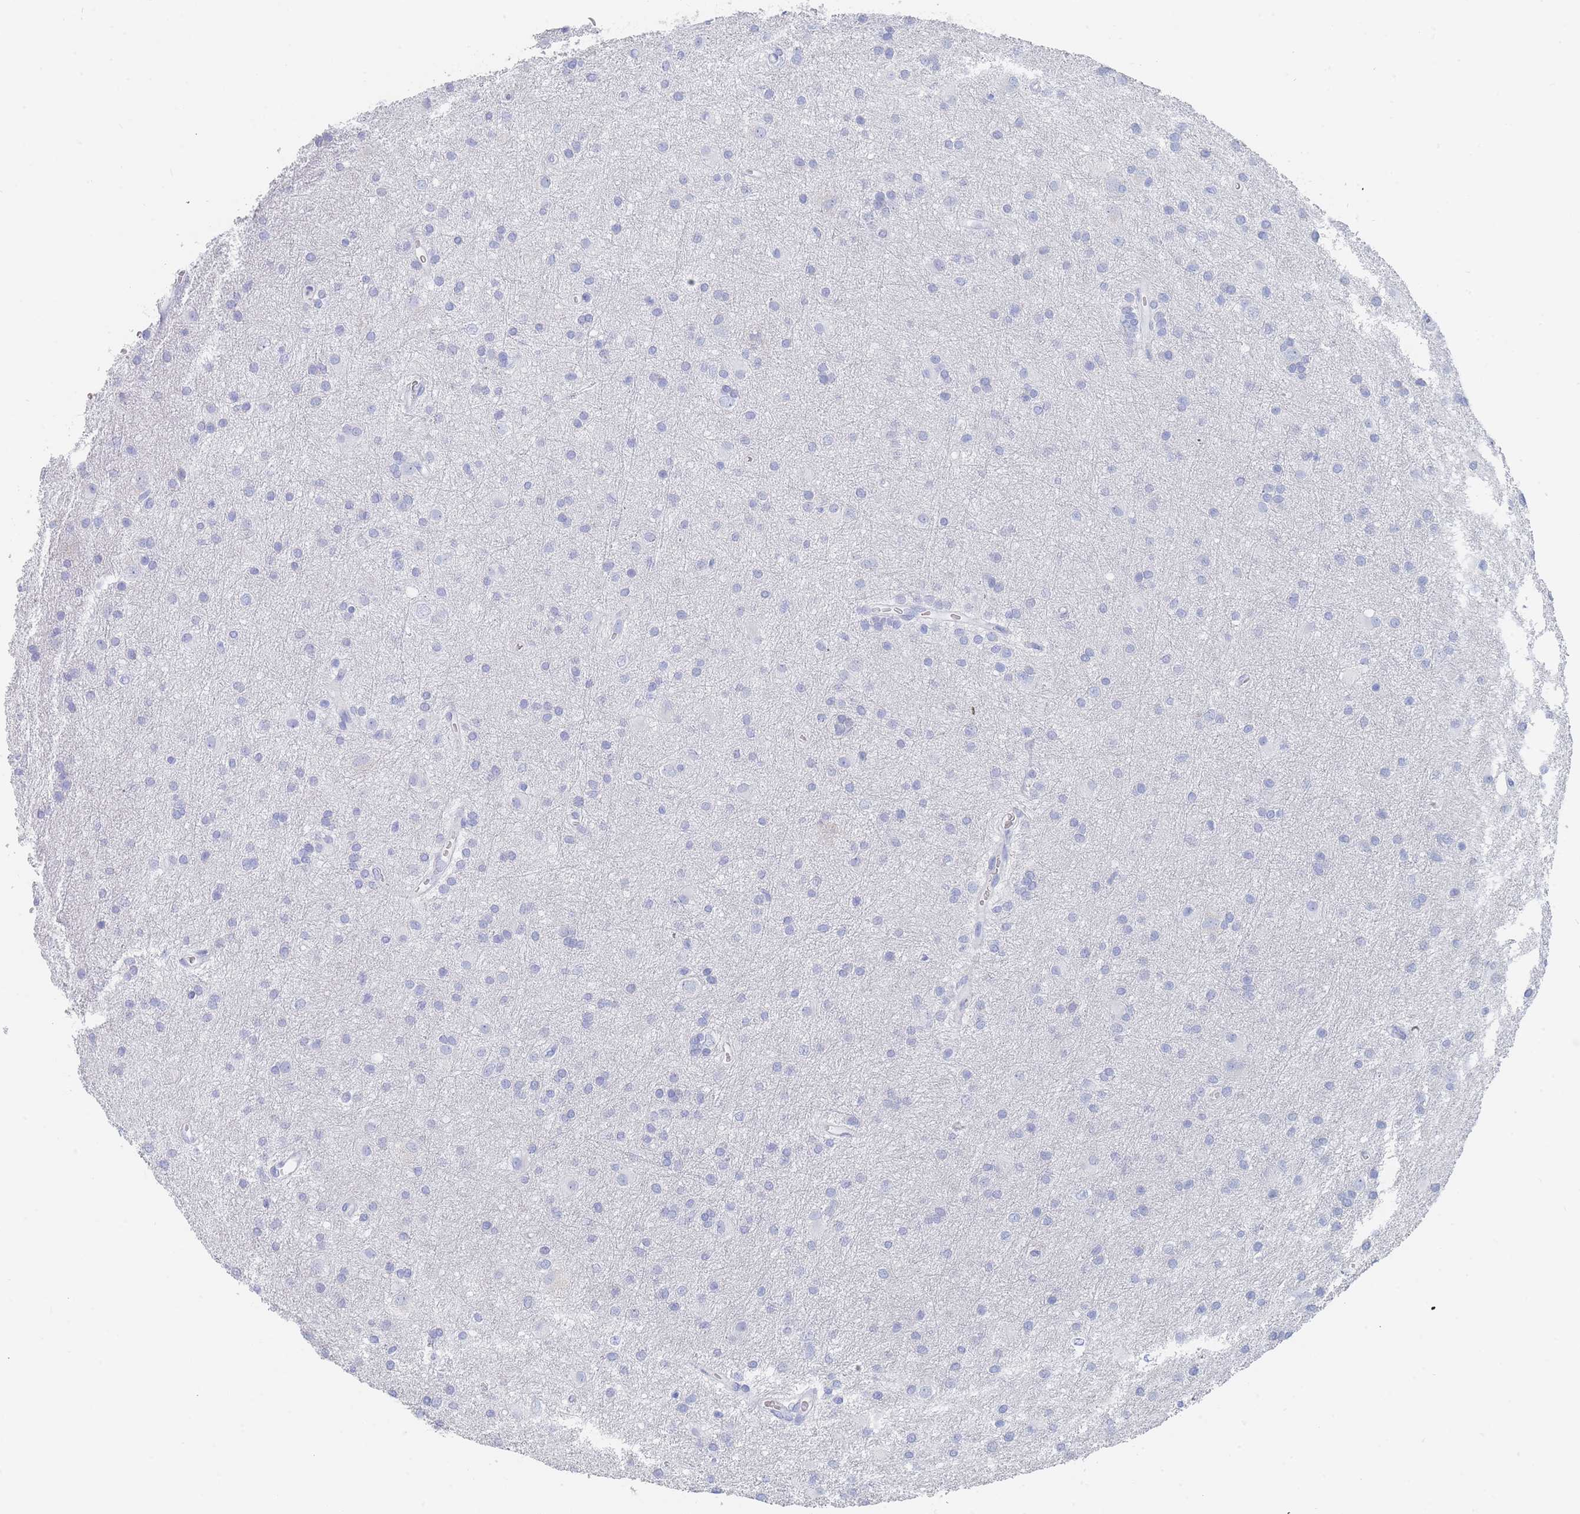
{"staining": {"intensity": "negative", "quantity": "none", "location": "none"}, "tissue": "glioma", "cell_type": "Tumor cells", "image_type": "cancer", "snomed": [{"axis": "morphology", "description": "Glioma, malignant, High grade"}, {"axis": "topography", "description": "Brain"}], "caption": "Glioma was stained to show a protein in brown. There is no significant staining in tumor cells.", "gene": "SLC25A35", "patient": {"sex": "female", "age": 50}}